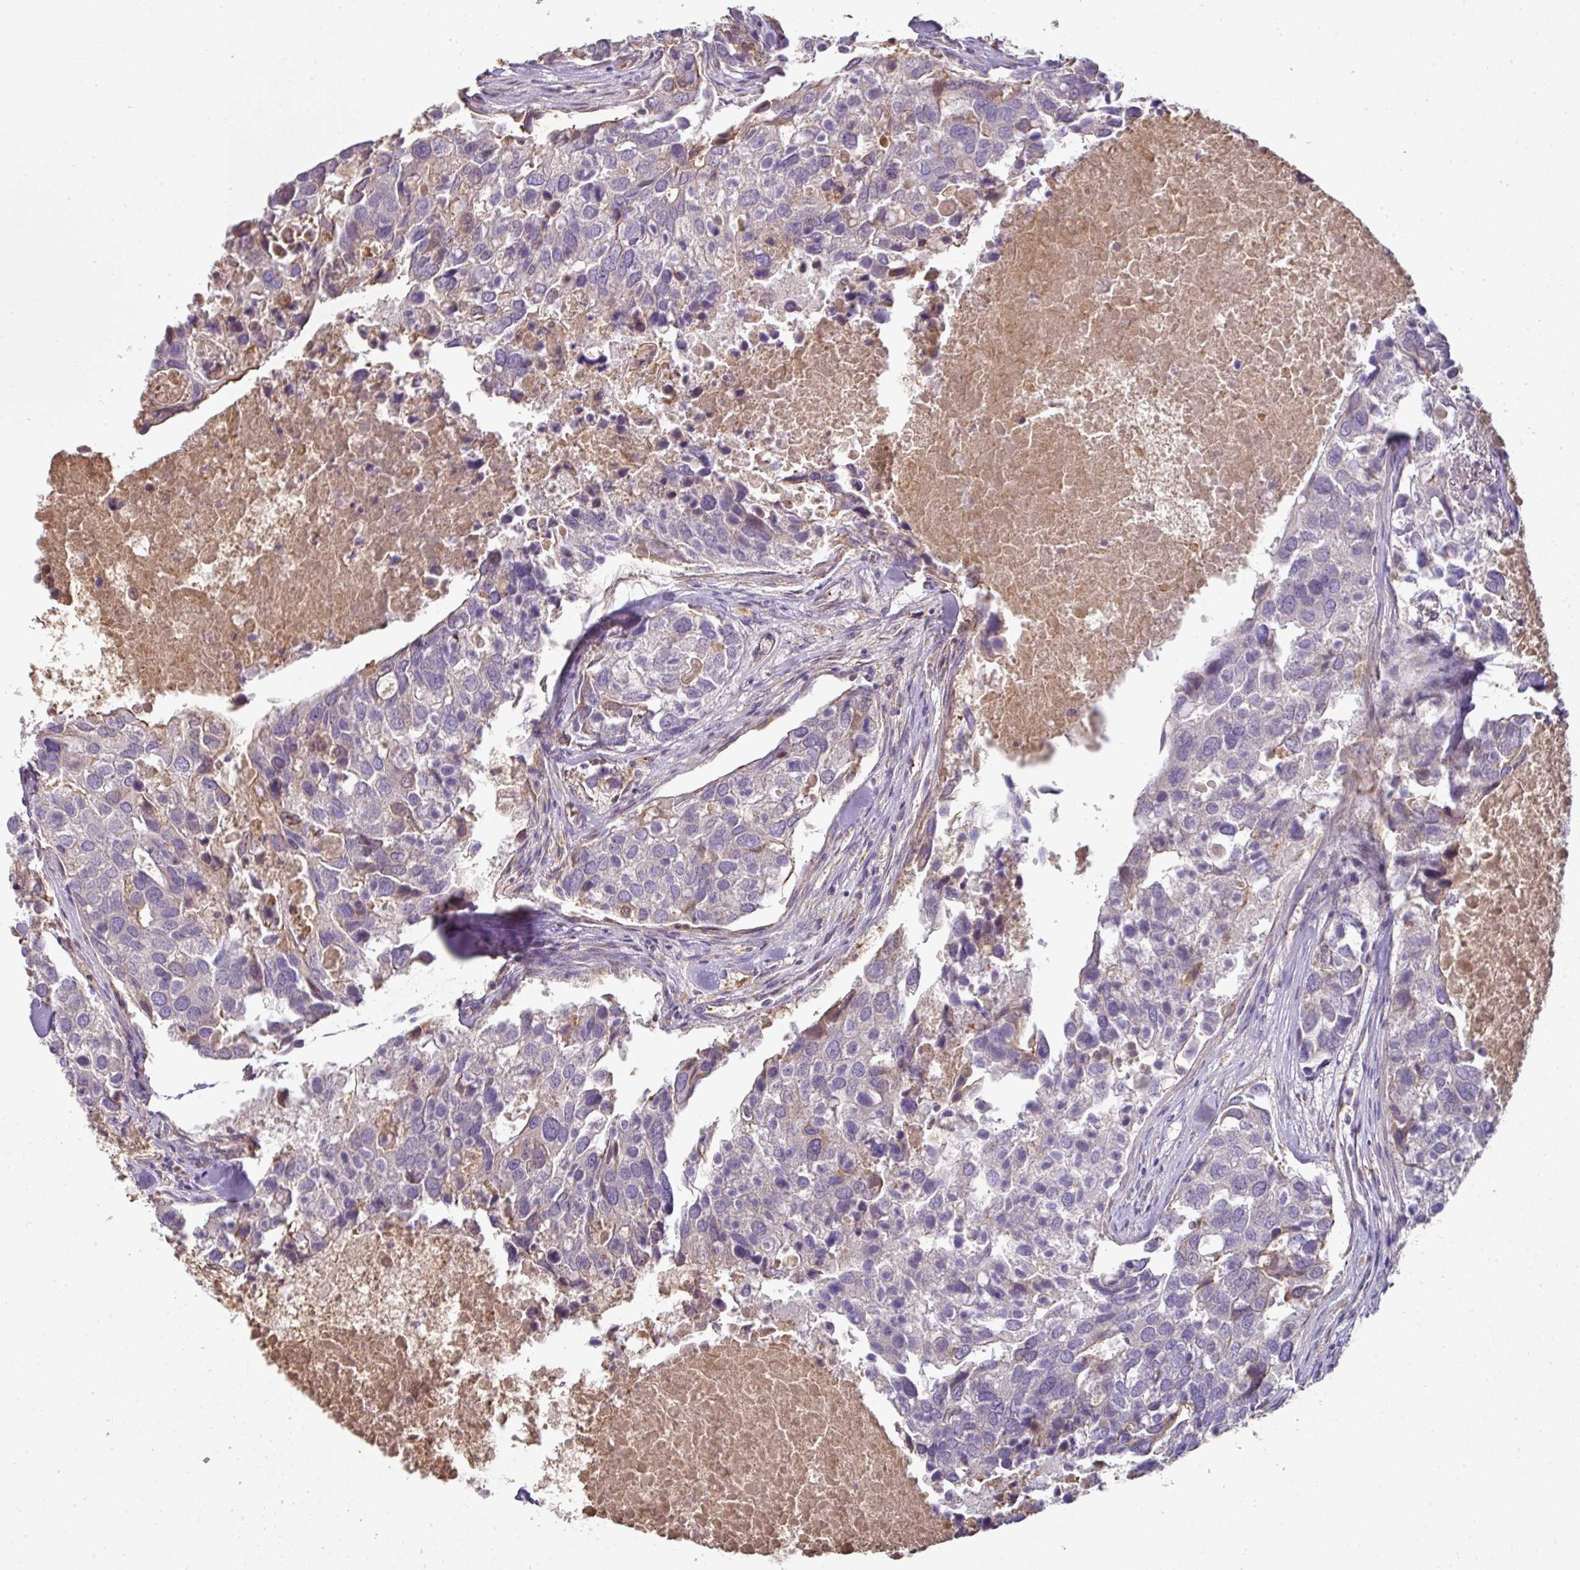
{"staining": {"intensity": "moderate", "quantity": "<25%", "location": "cytoplasmic/membranous,nuclear"}, "tissue": "breast cancer", "cell_type": "Tumor cells", "image_type": "cancer", "snomed": [{"axis": "morphology", "description": "Duct carcinoma"}, {"axis": "topography", "description": "Breast"}], "caption": "Approximately <25% of tumor cells in breast cancer (infiltrating ductal carcinoma) demonstrate moderate cytoplasmic/membranous and nuclear protein positivity as visualized by brown immunohistochemical staining.", "gene": "CCZ1", "patient": {"sex": "female", "age": 83}}